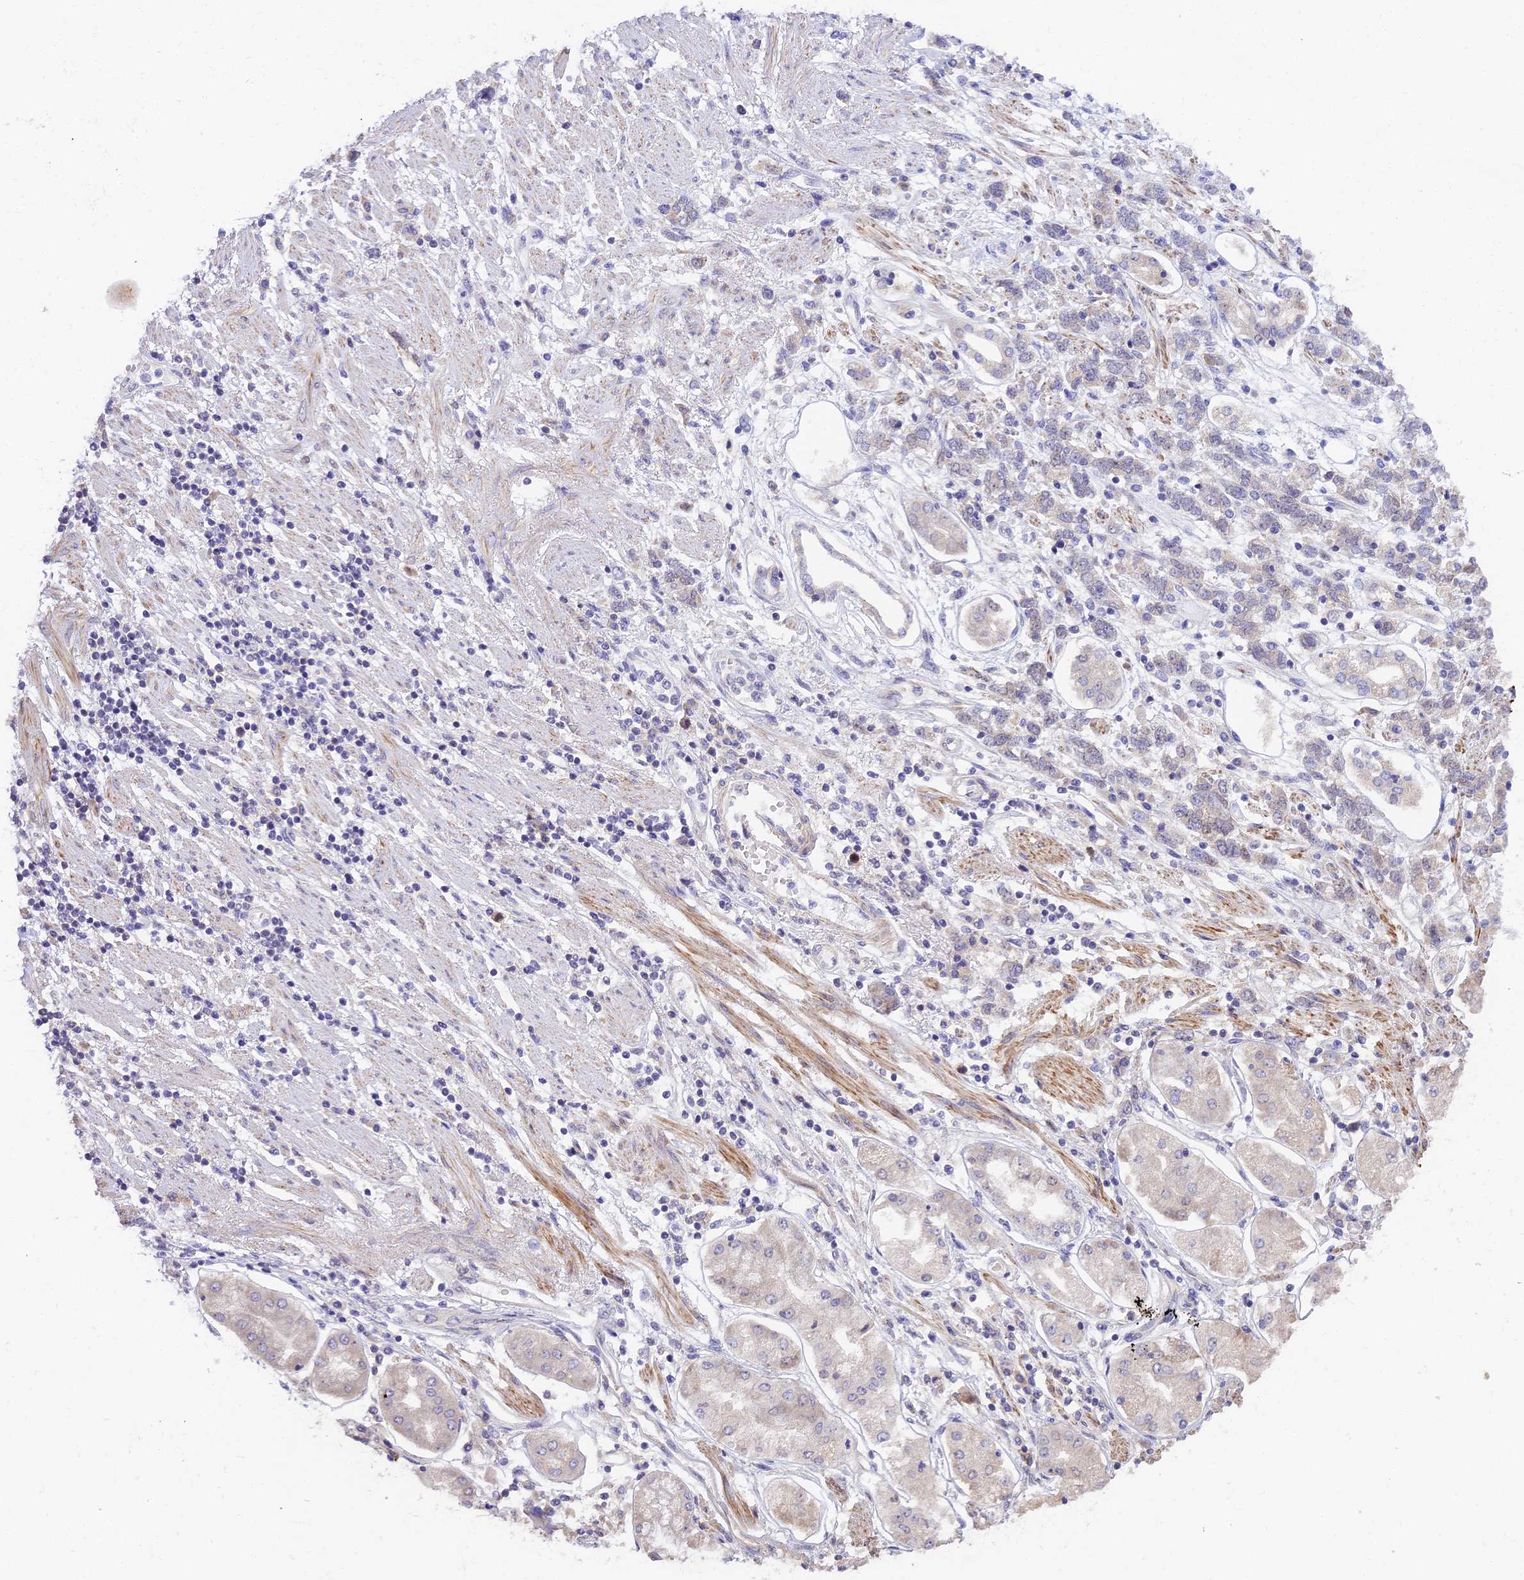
{"staining": {"intensity": "negative", "quantity": "none", "location": "none"}, "tissue": "stomach cancer", "cell_type": "Tumor cells", "image_type": "cancer", "snomed": [{"axis": "morphology", "description": "Adenocarcinoma, NOS"}, {"axis": "topography", "description": "Stomach"}], "caption": "This is an IHC image of human stomach cancer (adenocarcinoma). There is no expression in tumor cells.", "gene": "RAD51", "patient": {"sex": "female", "age": 76}}